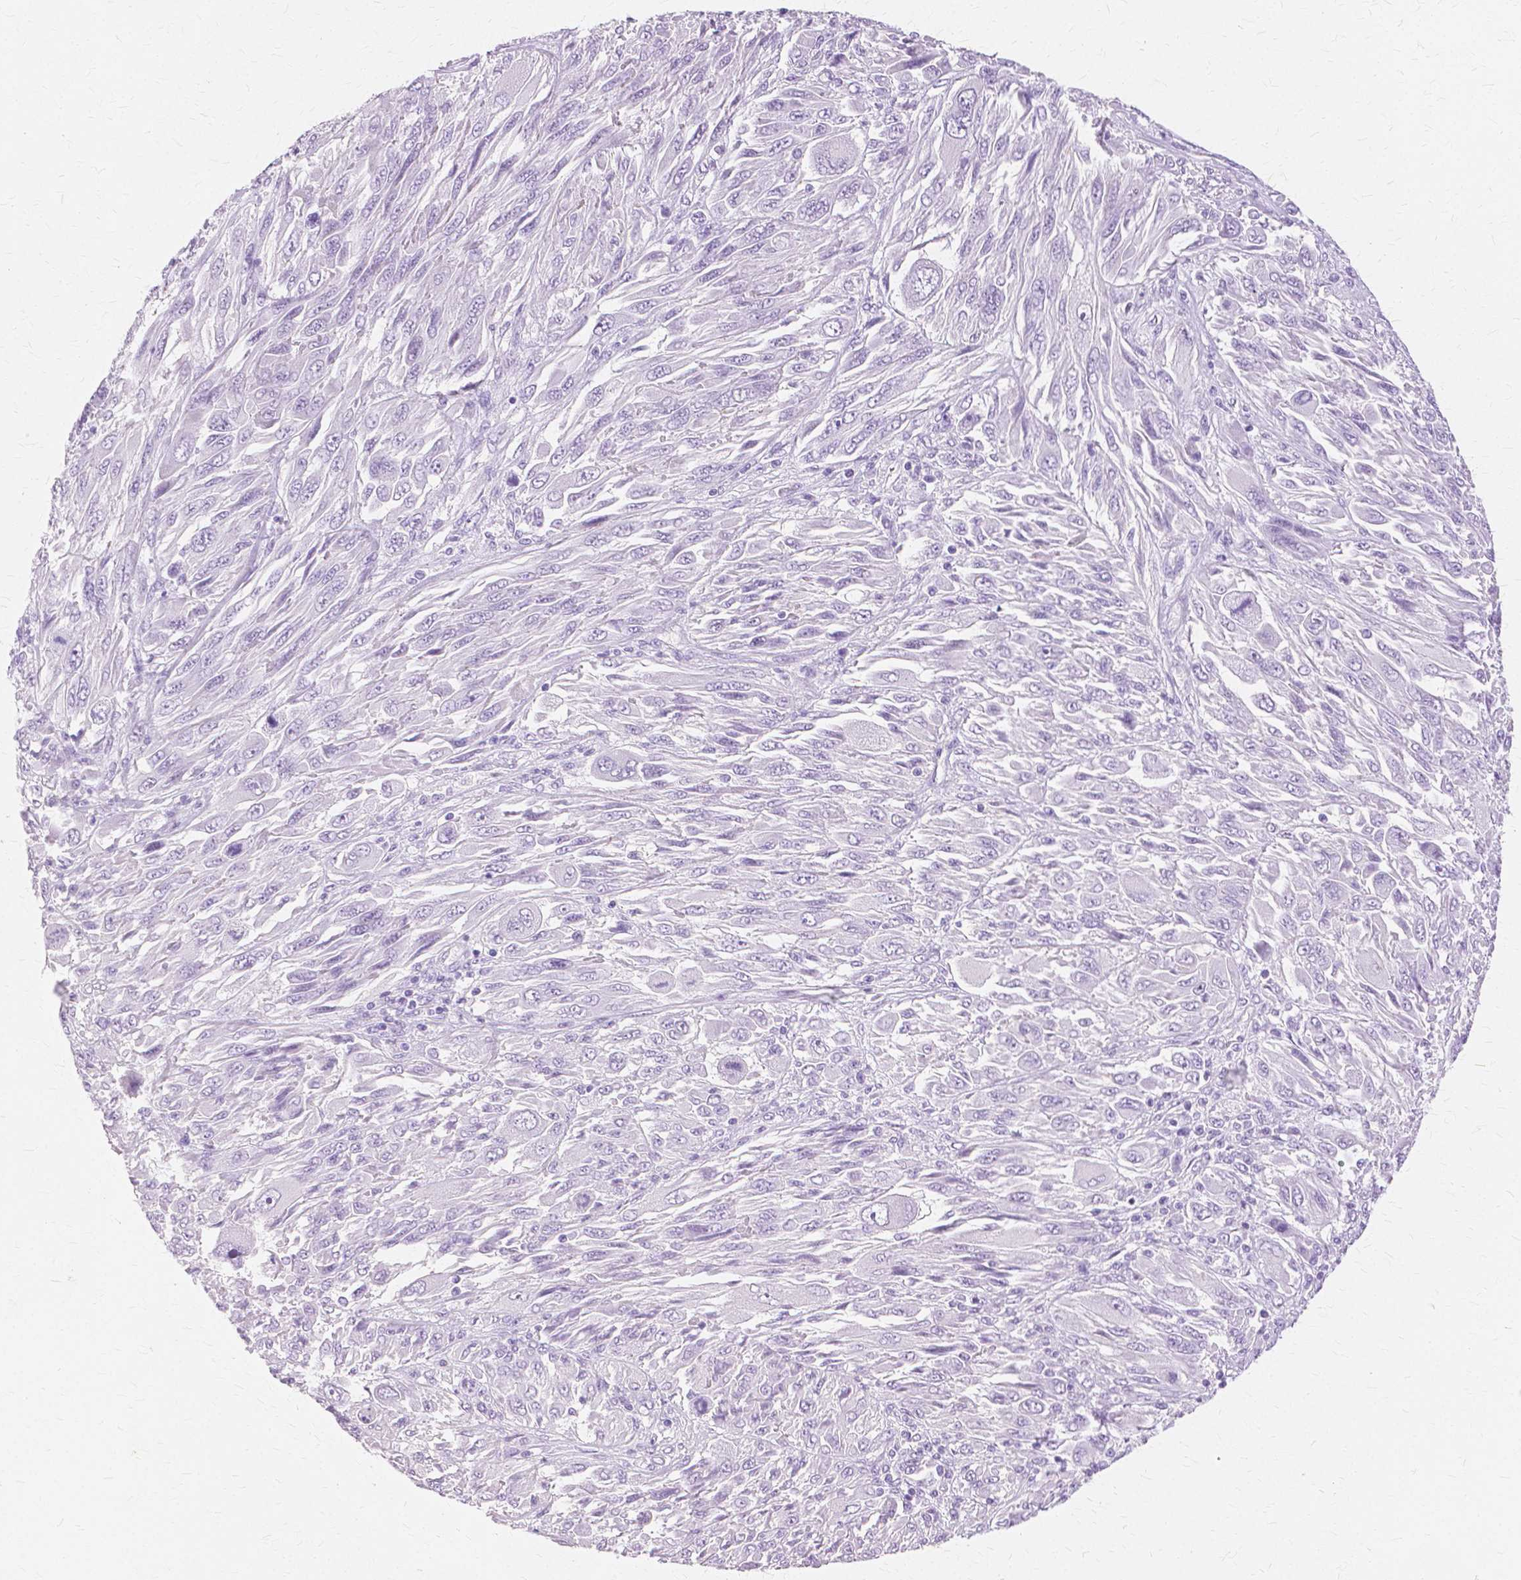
{"staining": {"intensity": "negative", "quantity": "none", "location": "none"}, "tissue": "melanoma", "cell_type": "Tumor cells", "image_type": "cancer", "snomed": [{"axis": "morphology", "description": "Malignant melanoma, NOS"}, {"axis": "topography", "description": "Skin"}], "caption": "High power microscopy photomicrograph of an immunohistochemistry image of malignant melanoma, revealing no significant positivity in tumor cells.", "gene": "TGM1", "patient": {"sex": "female", "age": 91}}